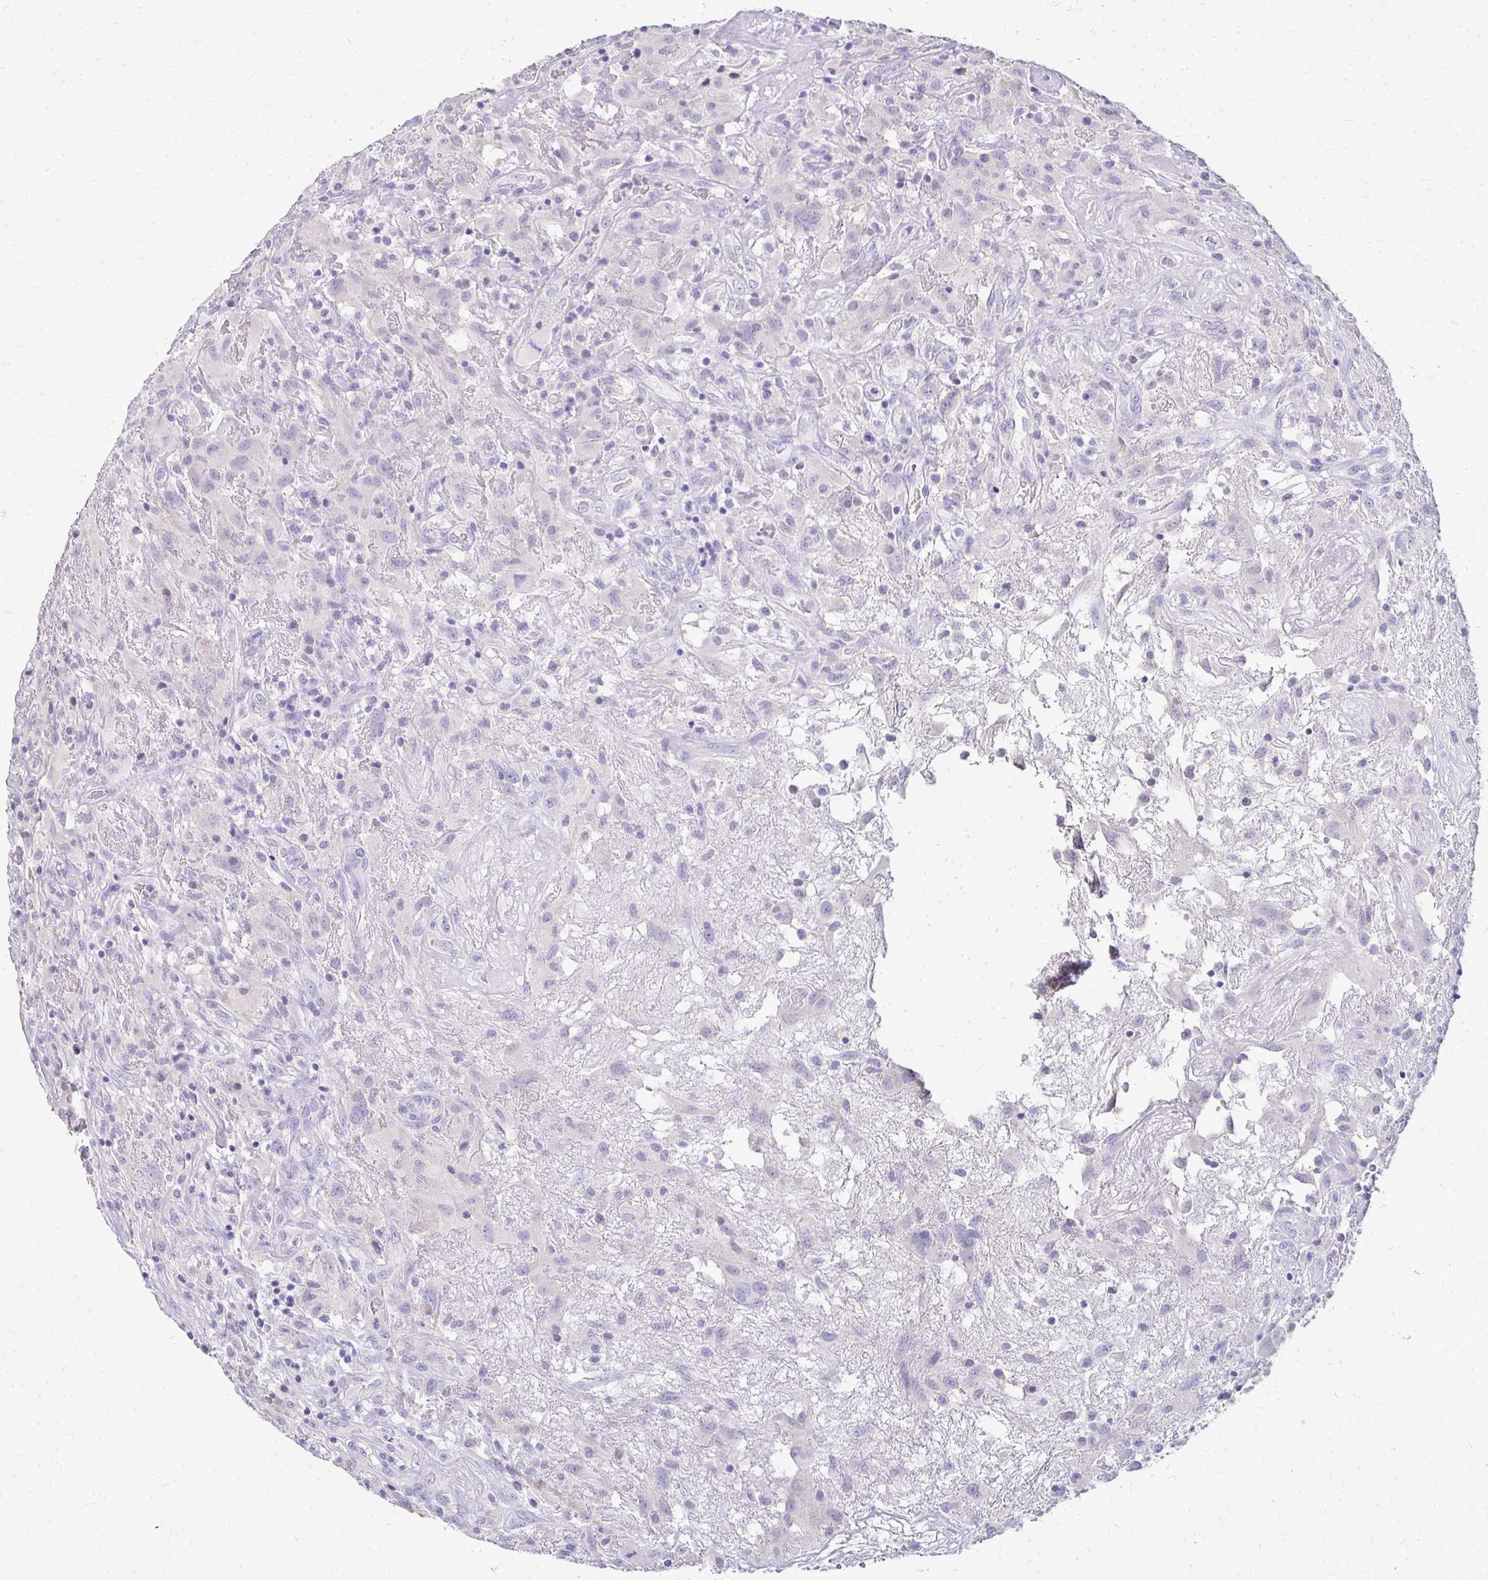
{"staining": {"intensity": "negative", "quantity": "none", "location": "none"}, "tissue": "glioma", "cell_type": "Tumor cells", "image_type": "cancer", "snomed": [{"axis": "morphology", "description": "Glioma, malignant, High grade"}, {"axis": "topography", "description": "Brain"}], "caption": "Protein analysis of malignant high-grade glioma displays no significant positivity in tumor cells.", "gene": "ALPG", "patient": {"sex": "male", "age": 46}}